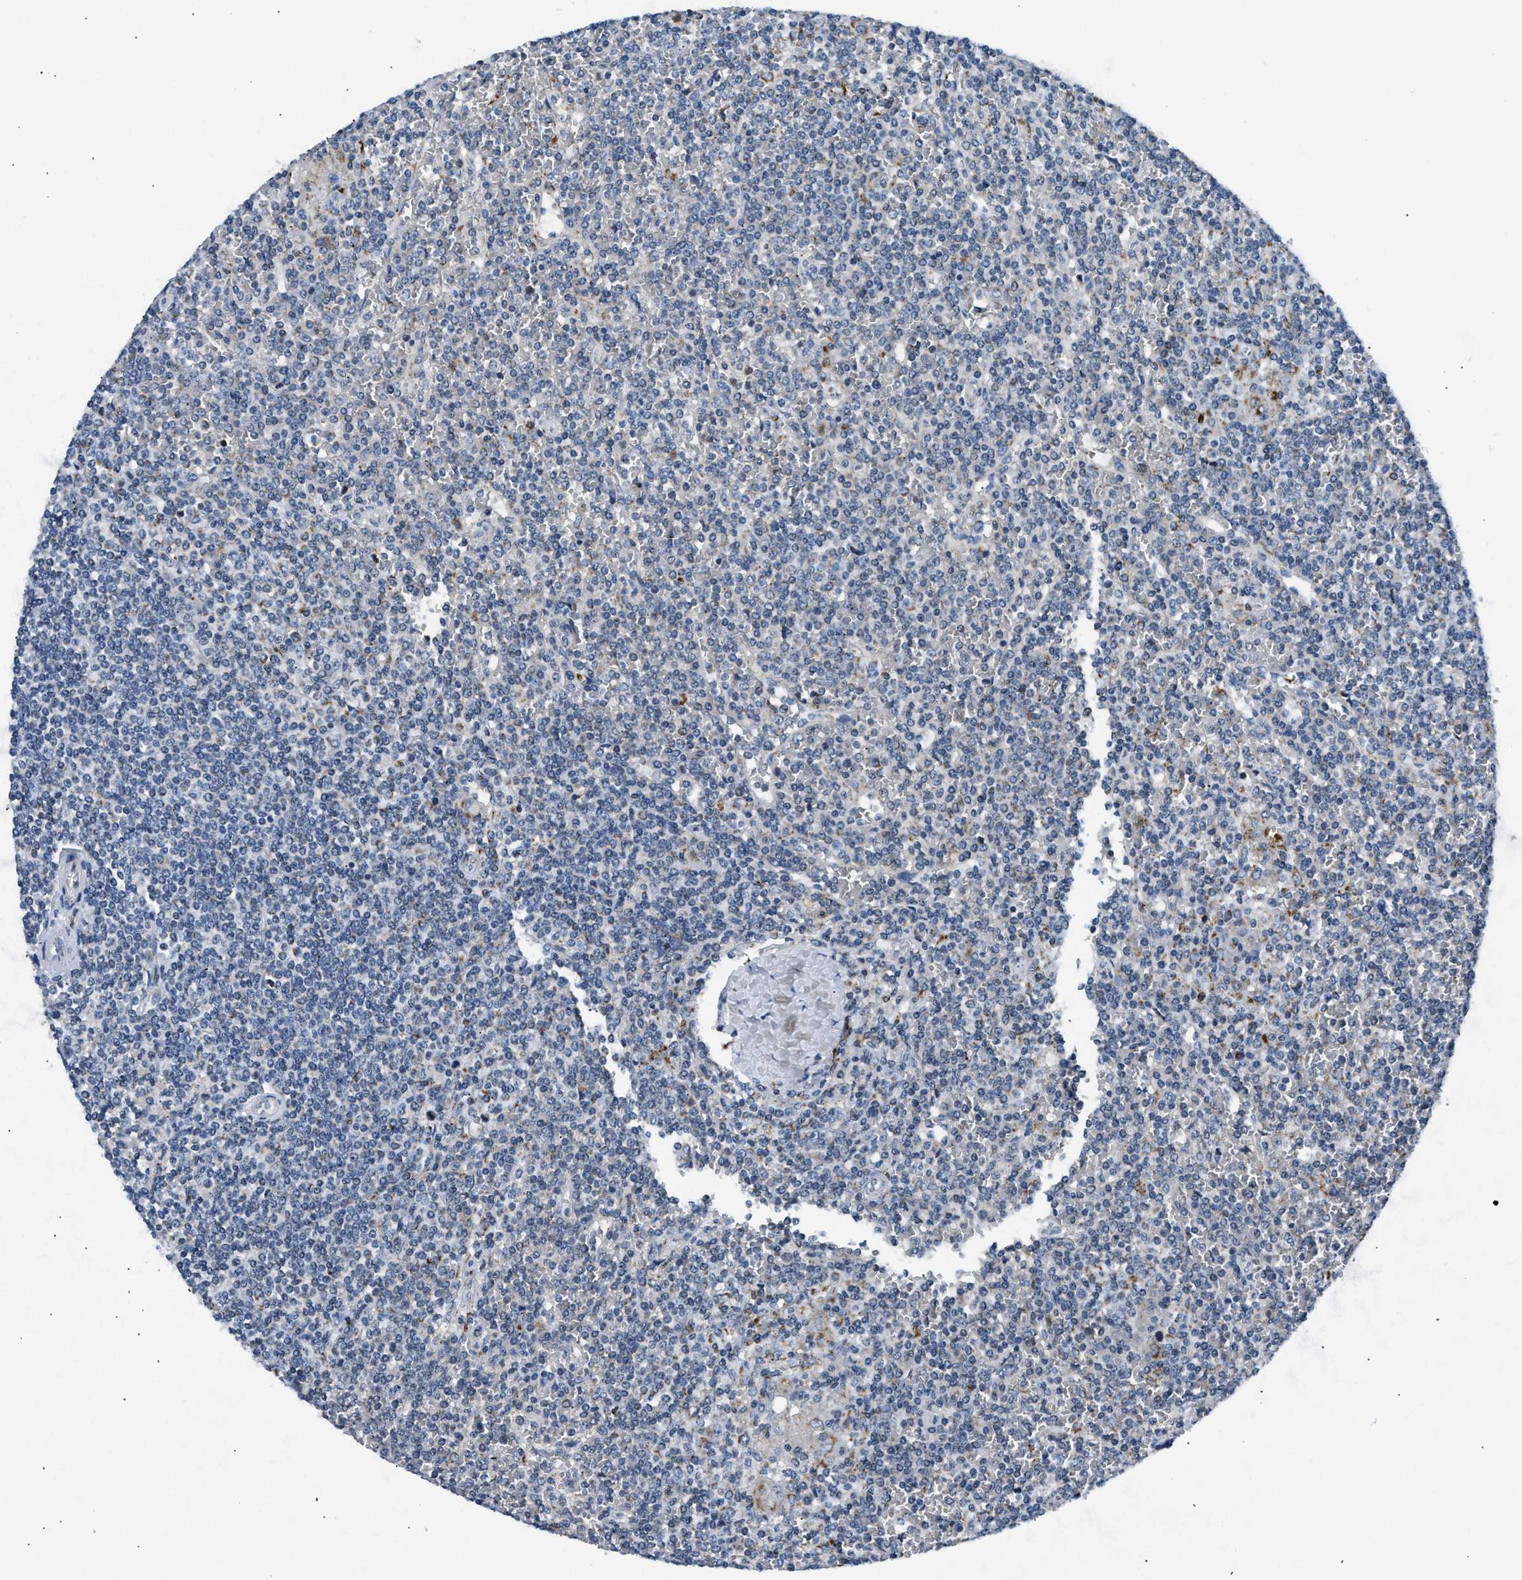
{"staining": {"intensity": "negative", "quantity": "none", "location": "none"}, "tissue": "lymphoma", "cell_type": "Tumor cells", "image_type": "cancer", "snomed": [{"axis": "morphology", "description": "Malignant lymphoma, non-Hodgkin's type, Low grade"}, {"axis": "topography", "description": "Spleen"}], "caption": "The image reveals no staining of tumor cells in low-grade malignant lymphoma, non-Hodgkin's type.", "gene": "ACADVL", "patient": {"sex": "female", "age": 19}}